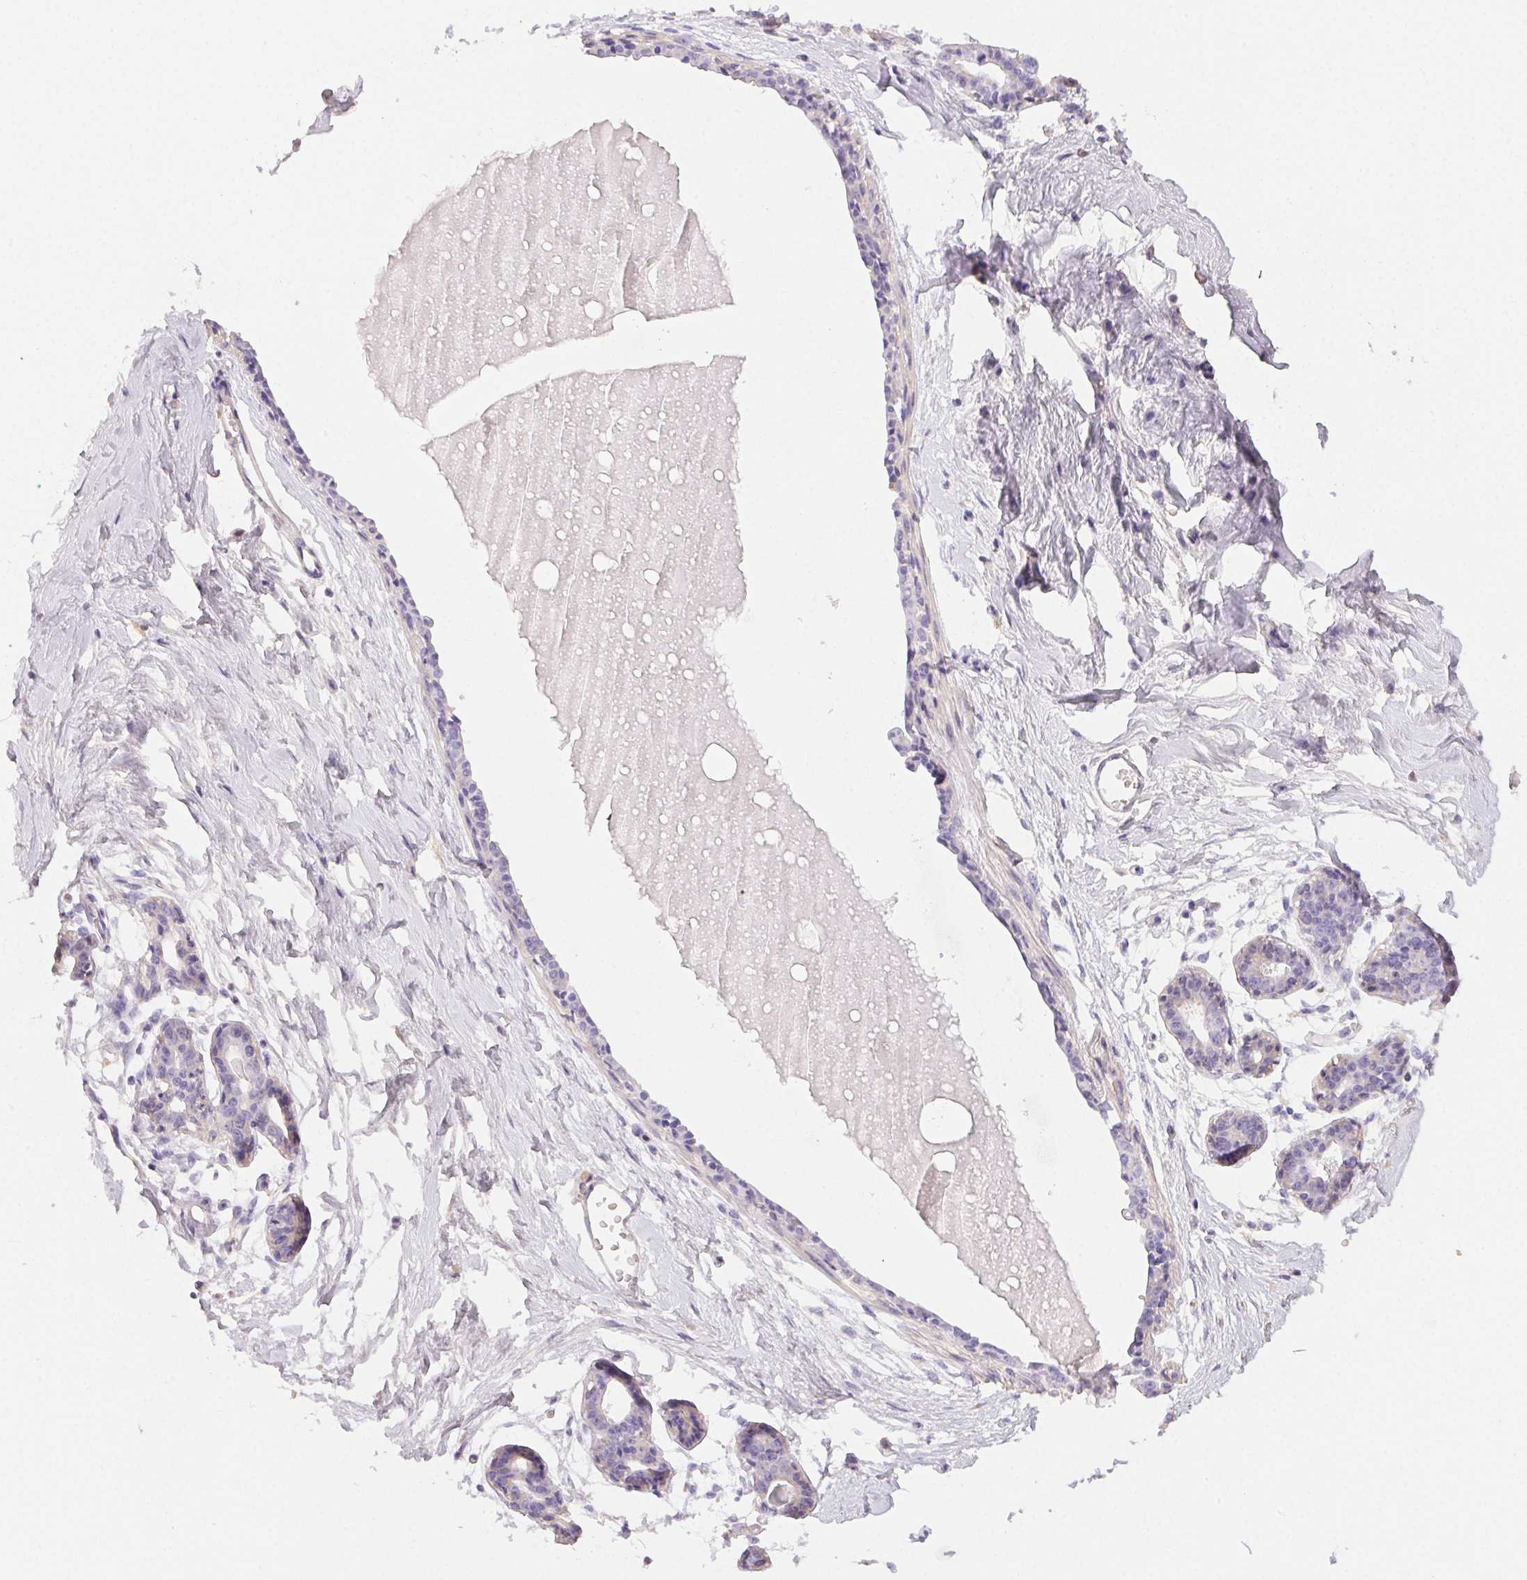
{"staining": {"intensity": "negative", "quantity": "none", "location": "none"}, "tissue": "breast", "cell_type": "Adipocytes", "image_type": "normal", "snomed": [{"axis": "morphology", "description": "Normal tissue, NOS"}, {"axis": "topography", "description": "Breast"}], "caption": "Photomicrograph shows no significant protein expression in adipocytes of normal breast.", "gene": "PADI4", "patient": {"sex": "female", "age": 45}}